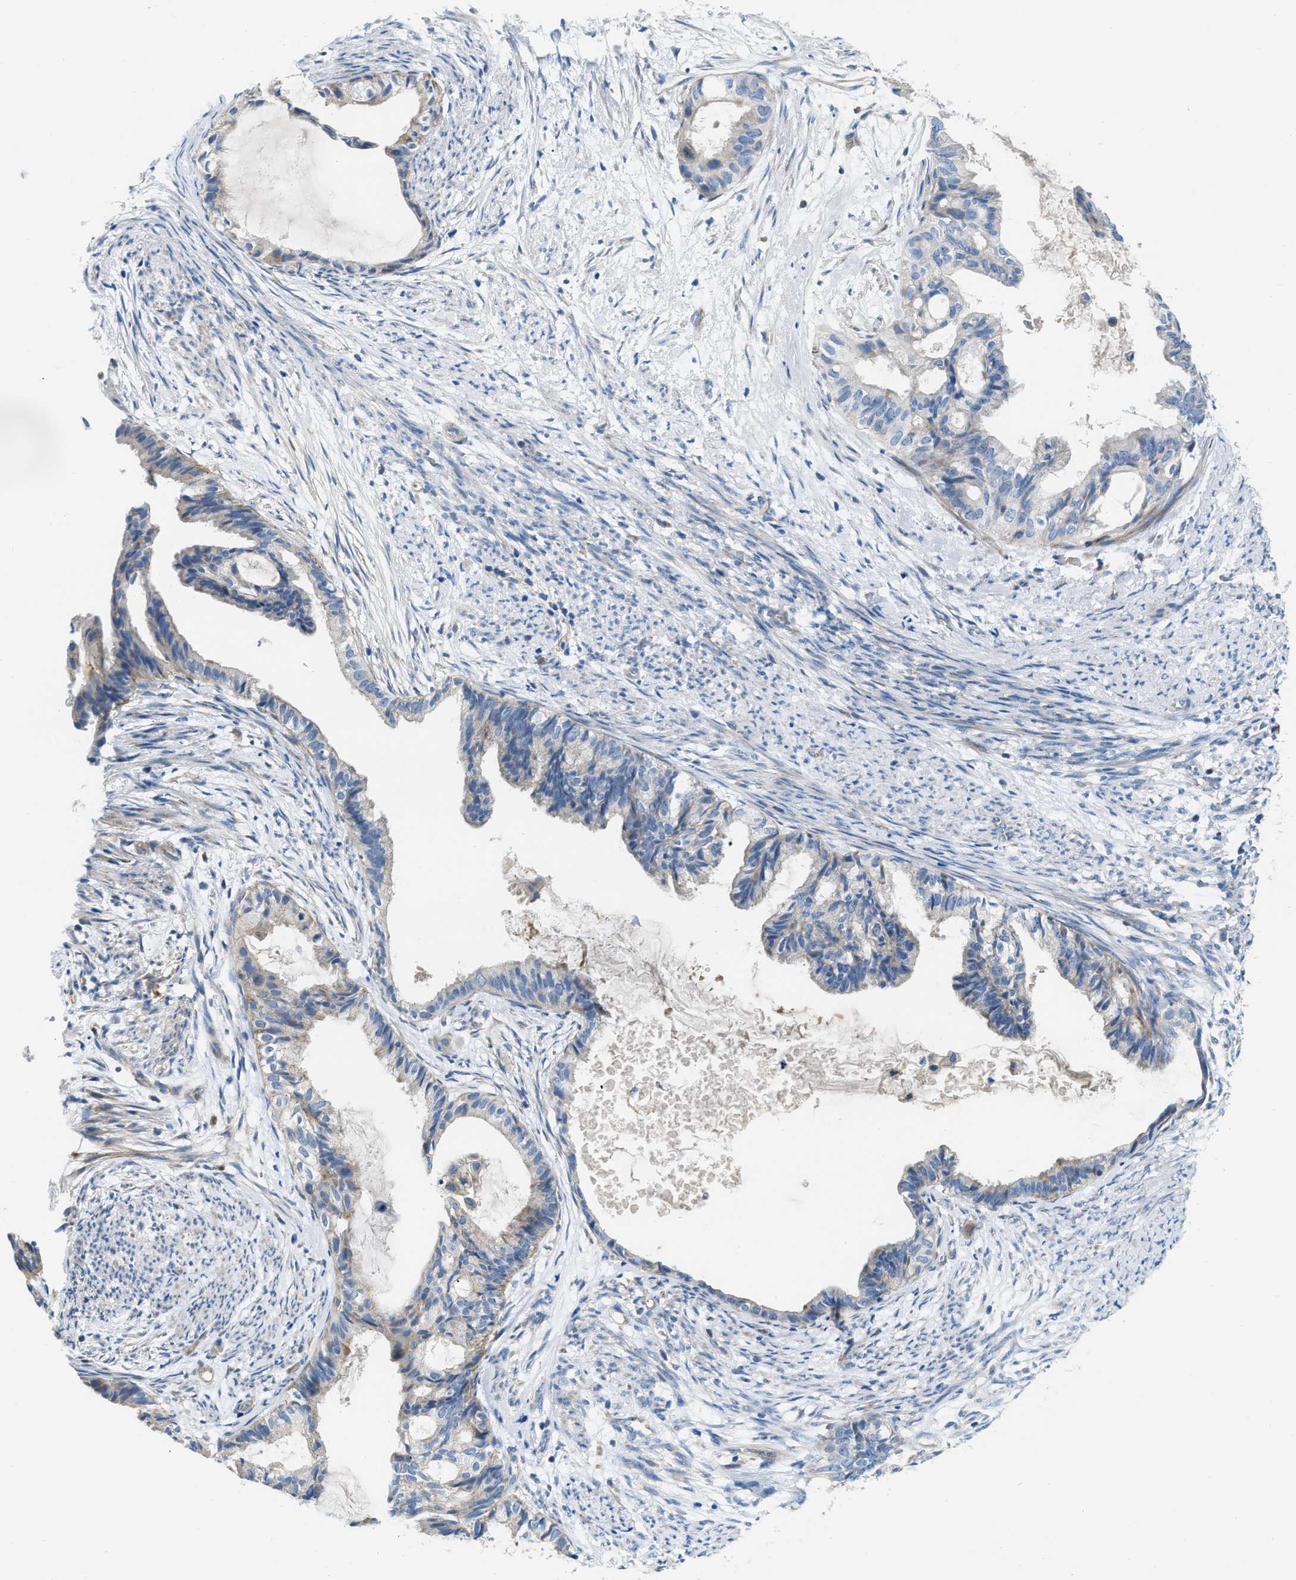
{"staining": {"intensity": "weak", "quantity": "<25%", "location": "cytoplasmic/membranous"}, "tissue": "cervical cancer", "cell_type": "Tumor cells", "image_type": "cancer", "snomed": [{"axis": "morphology", "description": "Normal tissue, NOS"}, {"axis": "morphology", "description": "Adenocarcinoma, NOS"}, {"axis": "topography", "description": "Cervix"}, {"axis": "topography", "description": "Endometrium"}], "caption": "Immunohistochemistry (IHC) of human cervical cancer (adenocarcinoma) exhibits no staining in tumor cells.", "gene": "JADE1", "patient": {"sex": "female", "age": 86}}